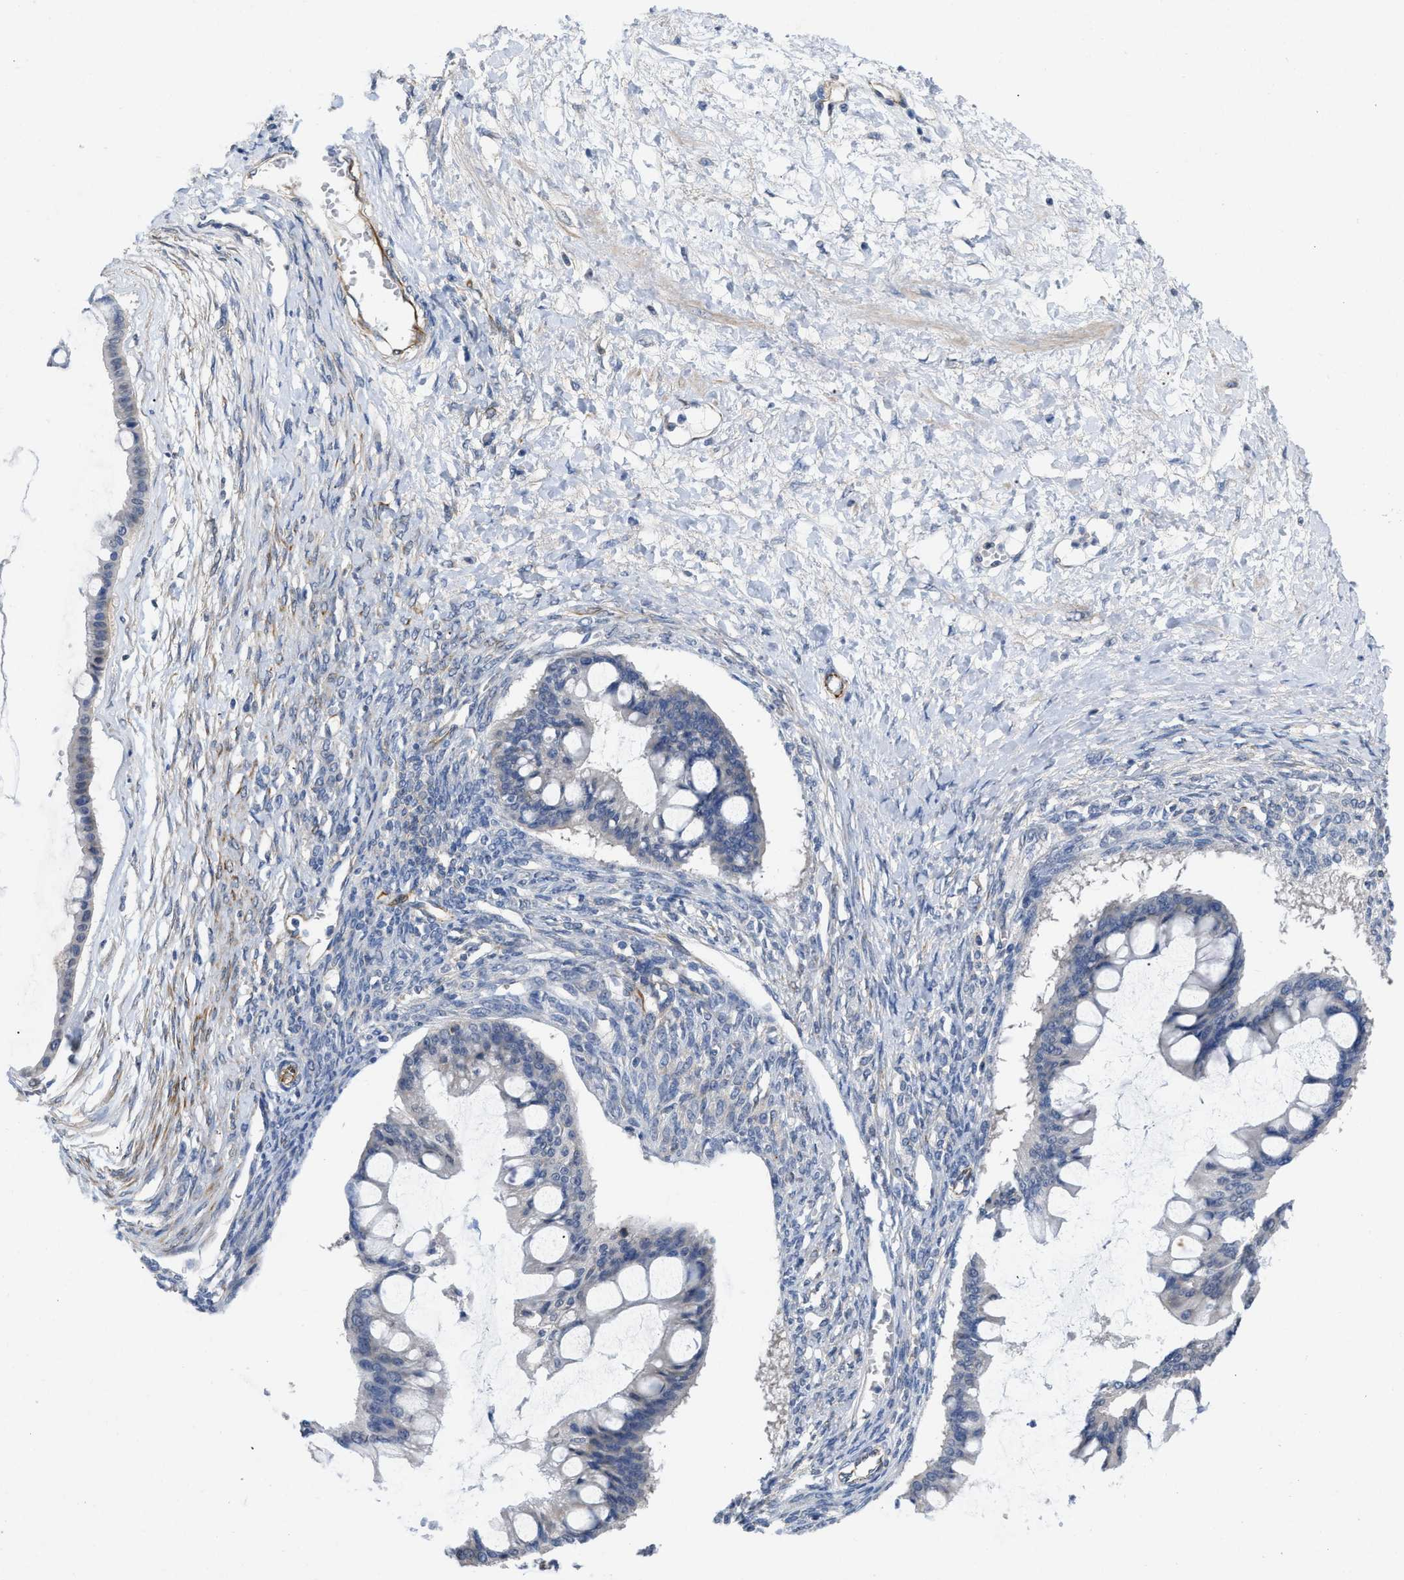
{"staining": {"intensity": "negative", "quantity": "none", "location": "none"}, "tissue": "ovarian cancer", "cell_type": "Tumor cells", "image_type": "cancer", "snomed": [{"axis": "morphology", "description": "Cystadenocarcinoma, mucinous, NOS"}, {"axis": "topography", "description": "Ovary"}], "caption": "Immunohistochemistry image of neoplastic tissue: human ovarian cancer stained with DAB (3,3'-diaminobenzidine) exhibits no significant protein expression in tumor cells.", "gene": "TMEM131", "patient": {"sex": "female", "age": 73}}